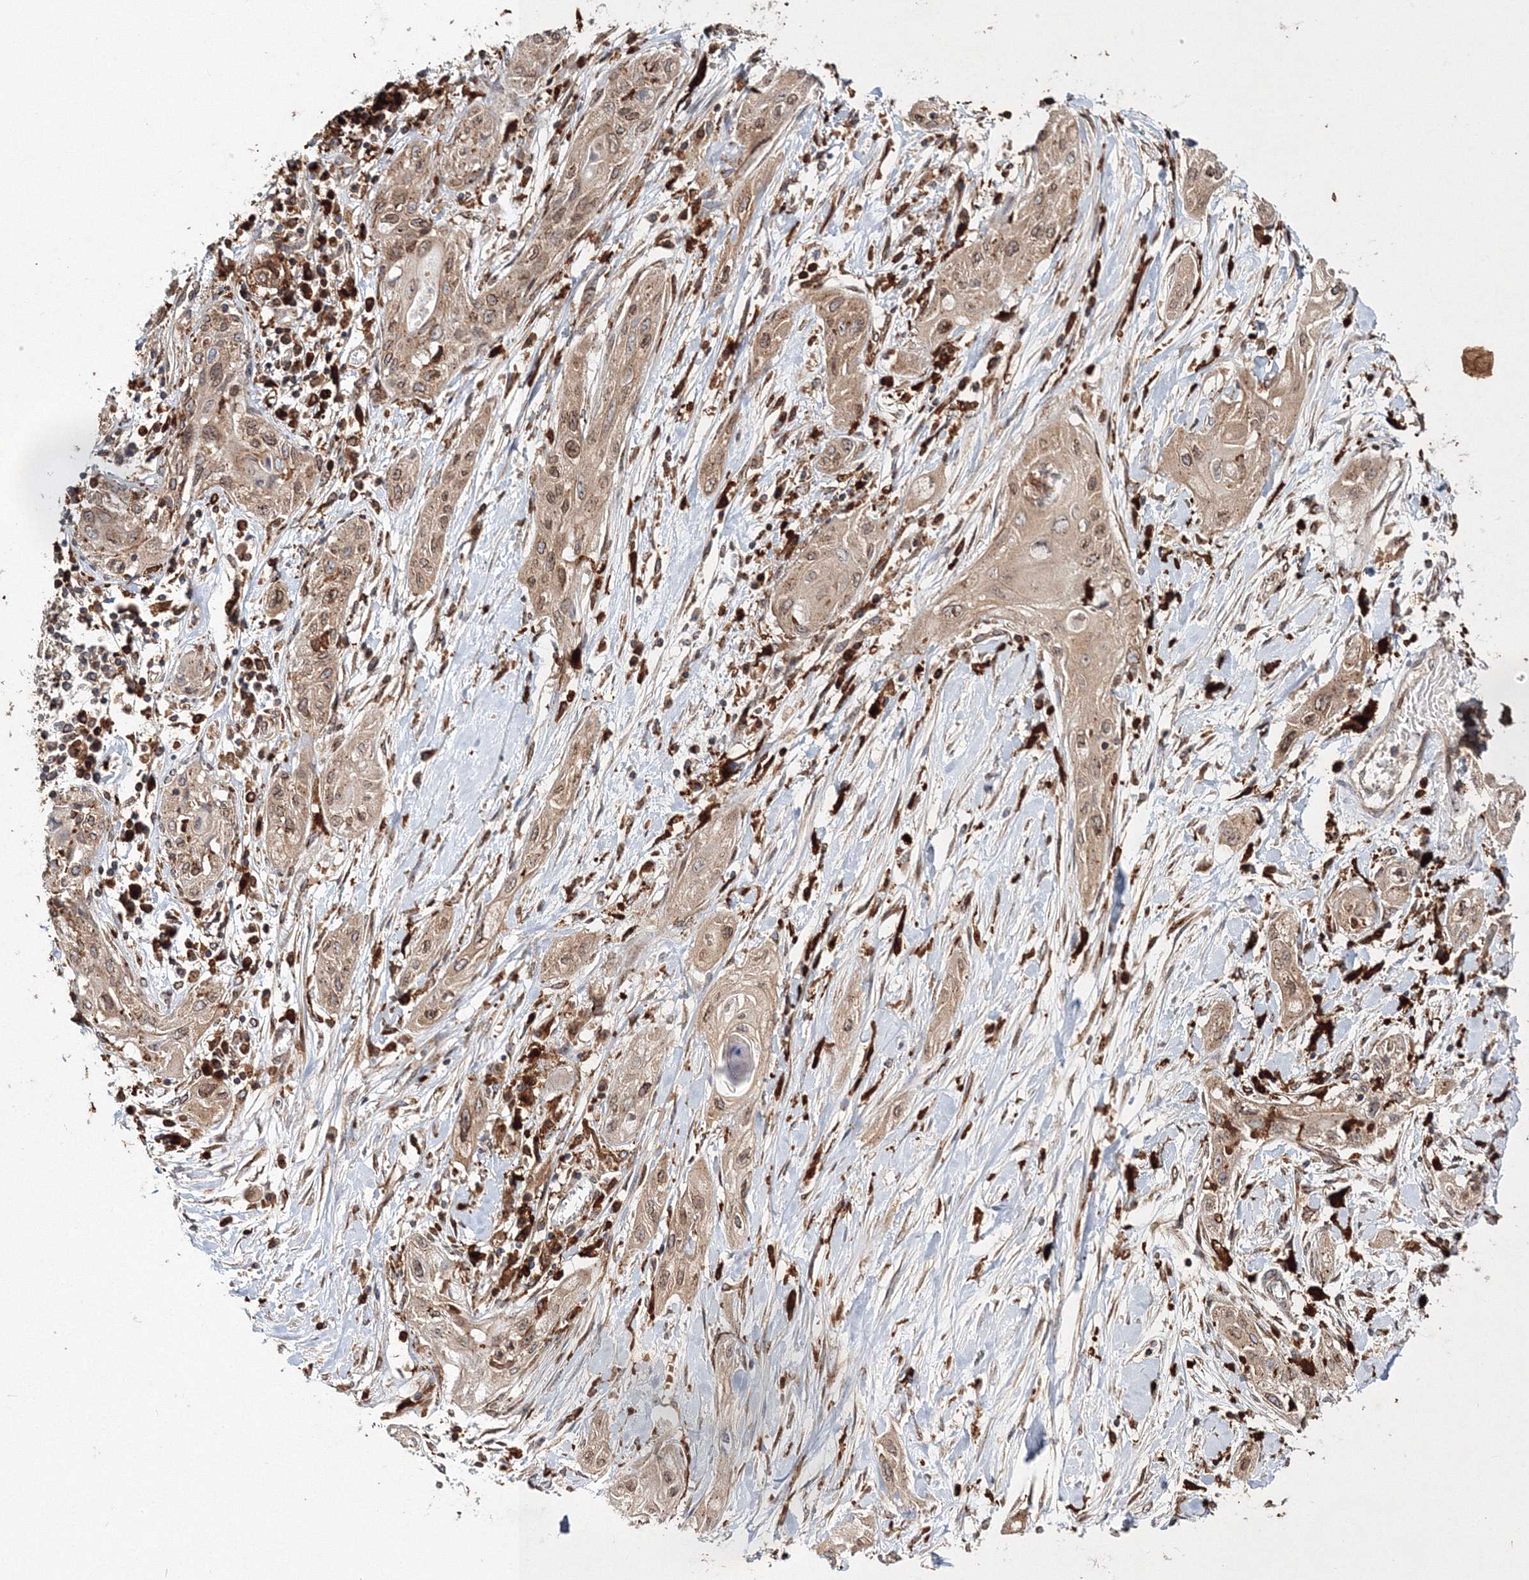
{"staining": {"intensity": "weak", "quantity": ">75%", "location": "cytoplasmic/membranous"}, "tissue": "lung cancer", "cell_type": "Tumor cells", "image_type": "cancer", "snomed": [{"axis": "morphology", "description": "Squamous cell carcinoma, NOS"}, {"axis": "topography", "description": "Lung"}], "caption": "Immunohistochemical staining of lung squamous cell carcinoma exhibits weak cytoplasmic/membranous protein staining in approximately >75% of tumor cells.", "gene": "ARCN1", "patient": {"sex": "female", "age": 47}}